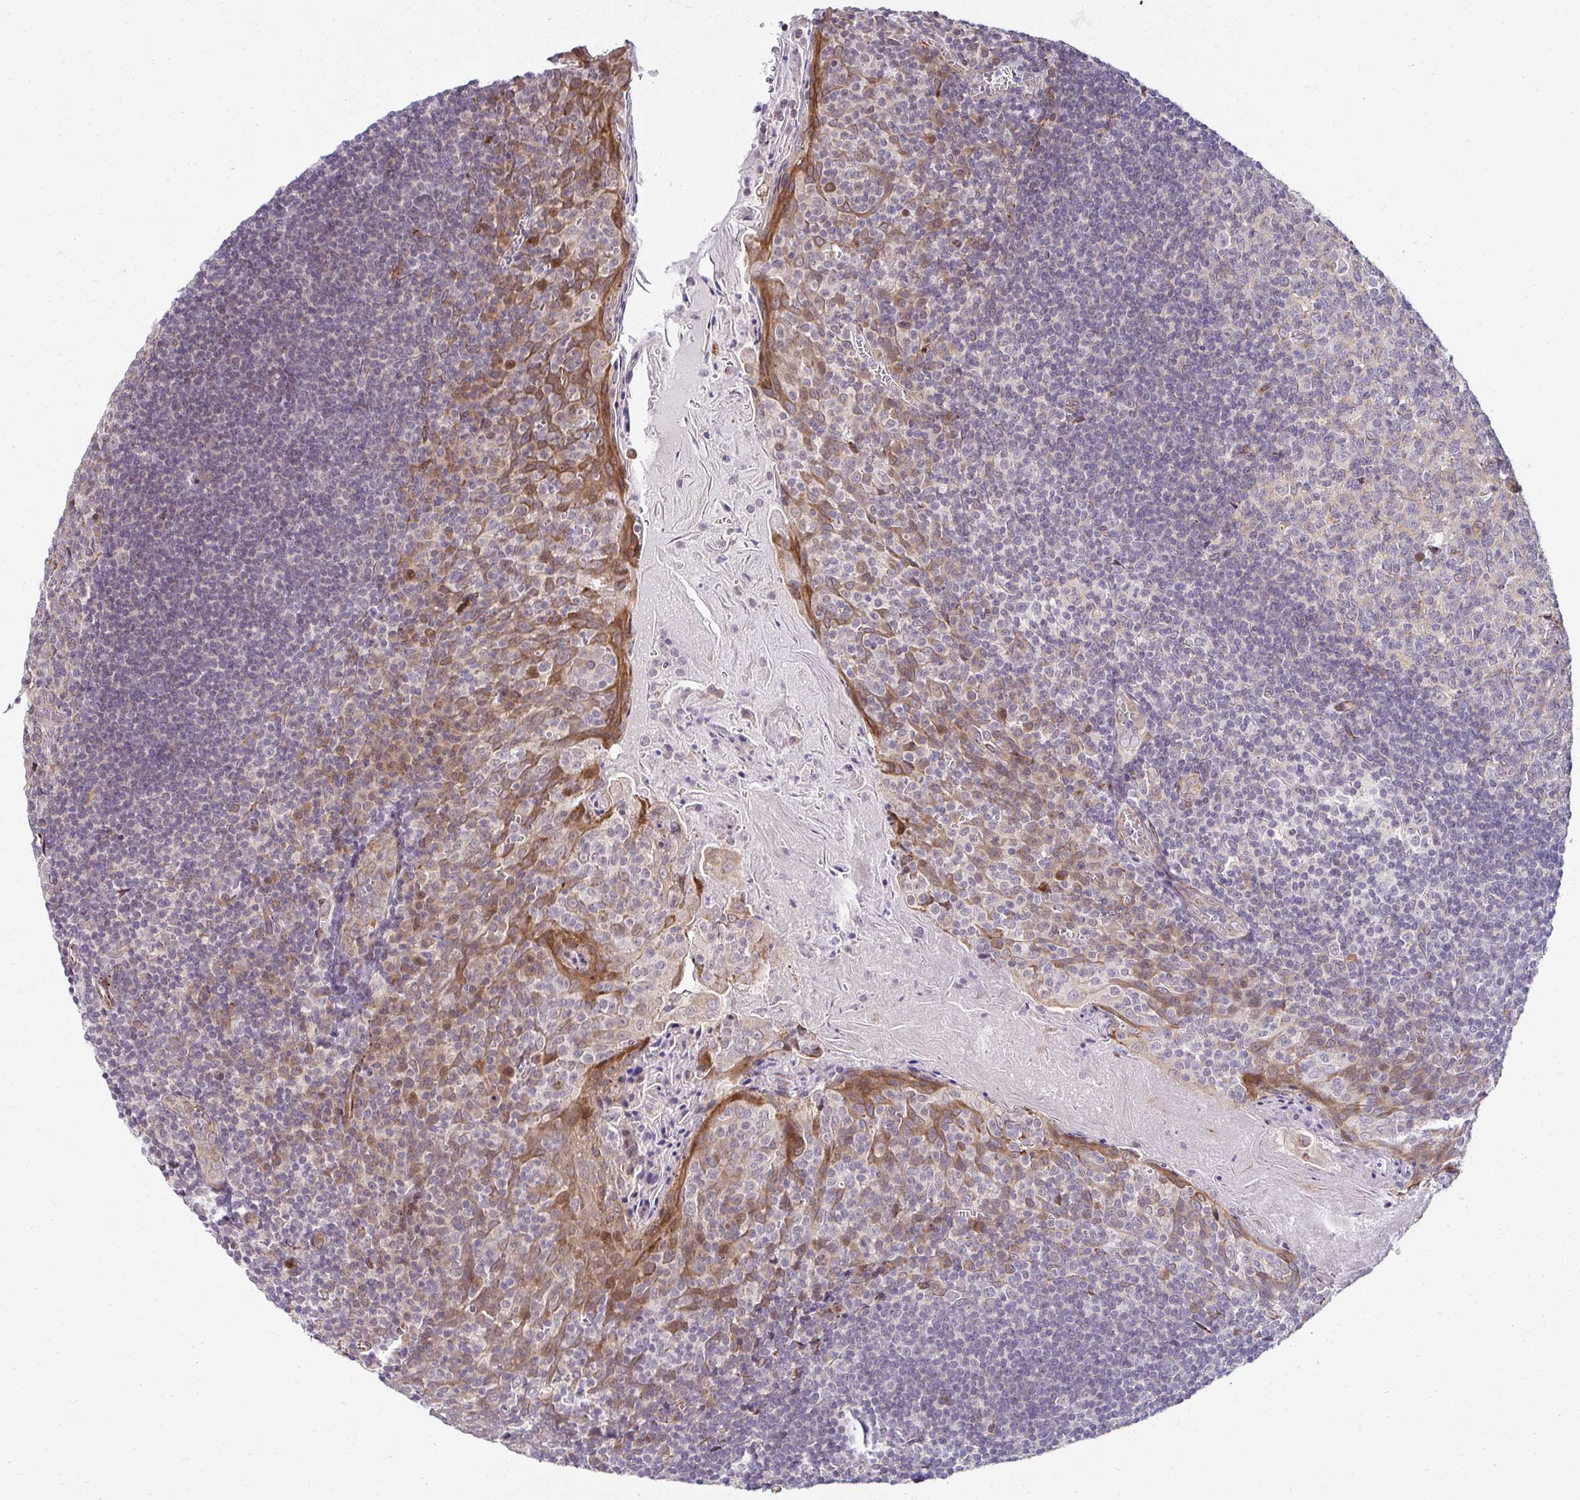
{"staining": {"intensity": "negative", "quantity": "none", "location": "none"}, "tissue": "tonsil", "cell_type": "Germinal center cells", "image_type": "normal", "snomed": [{"axis": "morphology", "description": "Normal tissue, NOS"}, {"axis": "topography", "description": "Tonsil"}], "caption": "Human tonsil stained for a protein using immunohistochemistry (IHC) reveals no staining in germinal center cells.", "gene": "HPS1", "patient": {"sex": "male", "age": 27}}